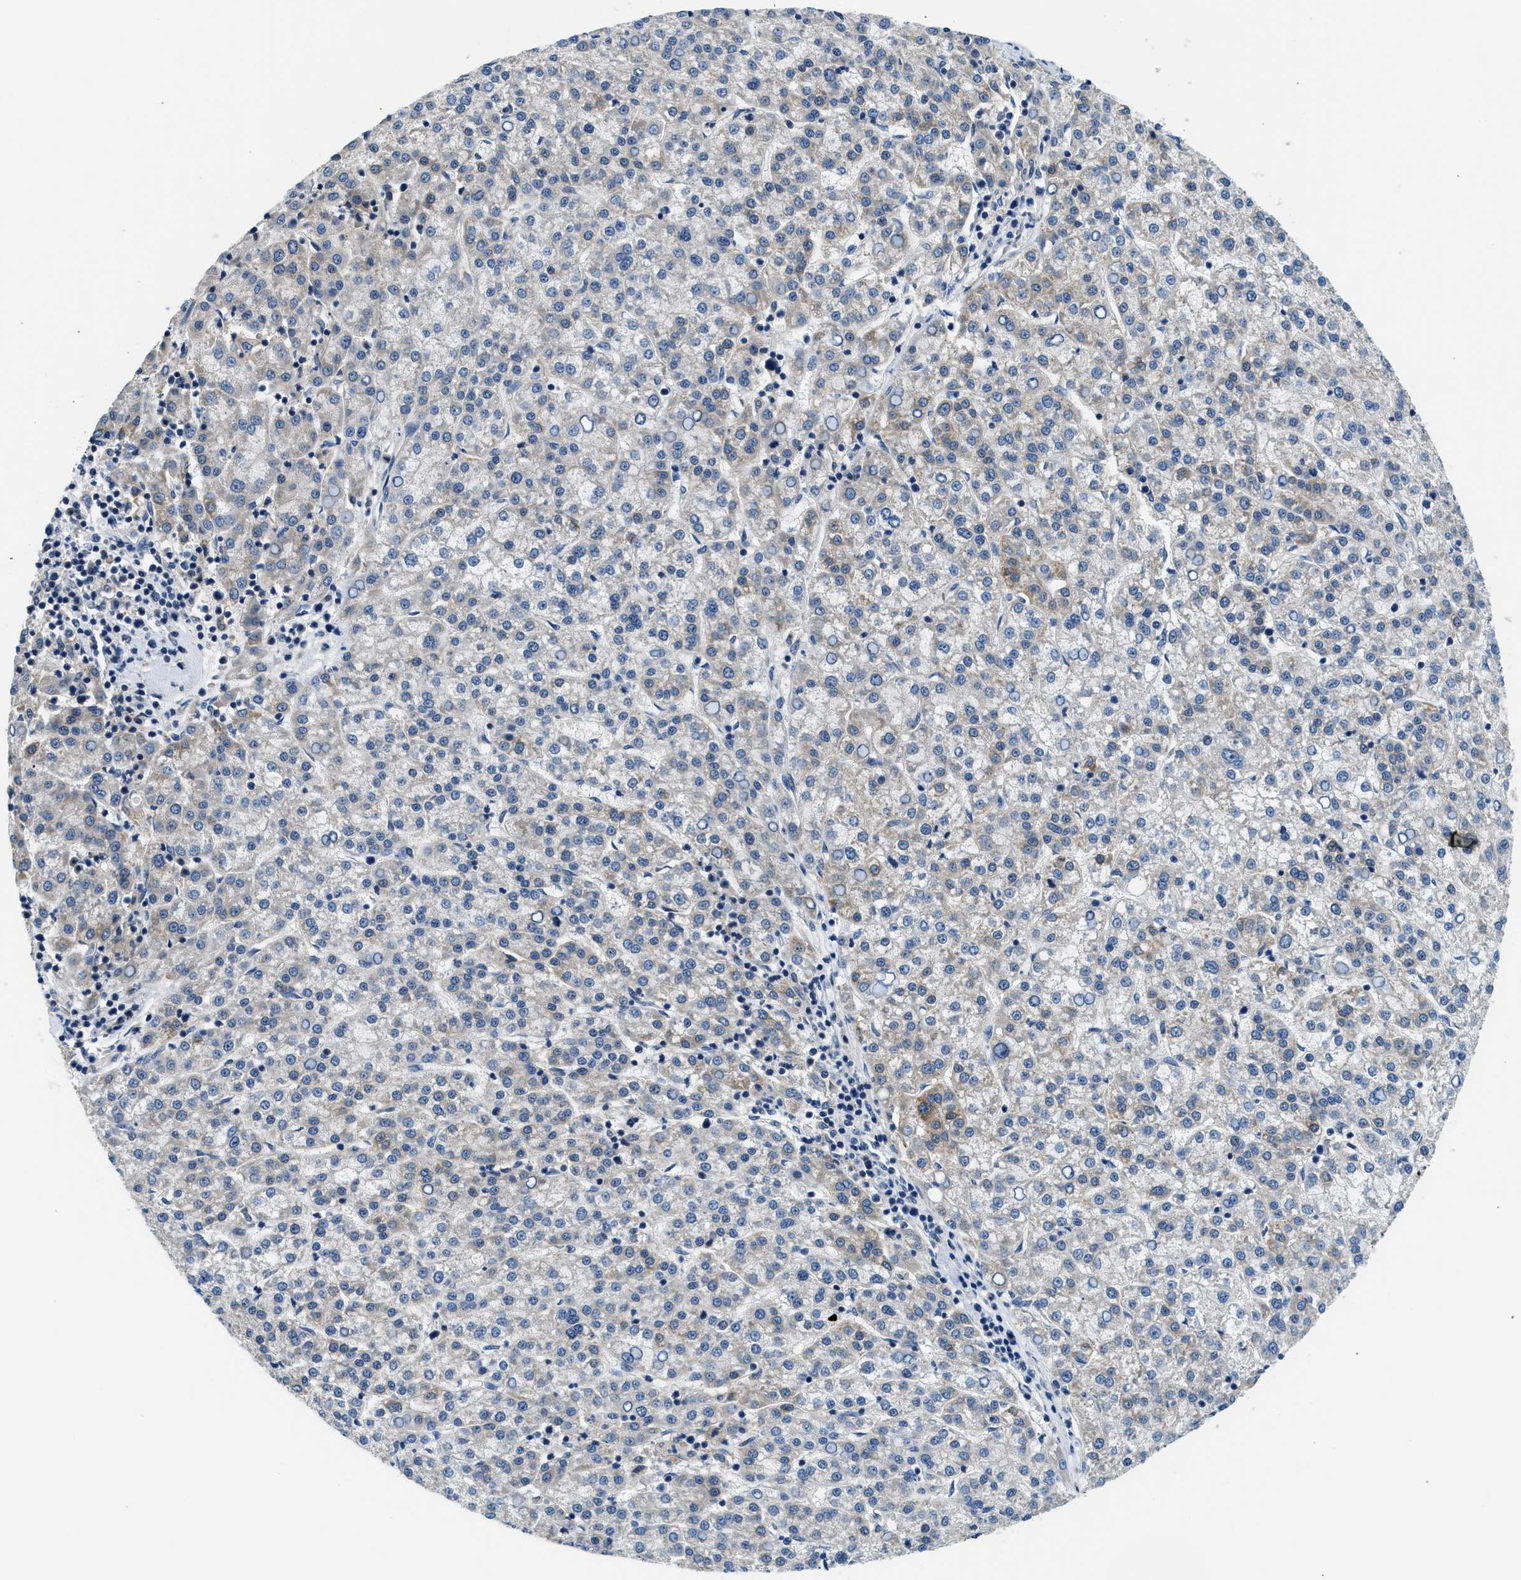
{"staining": {"intensity": "moderate", "quantity": "<25%", "location": "cytoplasmic/membranous"}, "tissue": "liver cancer", "cell_type": "Tumor cells", "image_type": "cancer", "snomed": [{"axis": "morphology", "description": "Carcinoma, Hepatocellular, NOS"}, {"axis": "topography", "description": "Liver"}], "caption": "Brown immunohistochemical staining in human liver hepatocellular carcinoma demonstrates moderate cytoplasmic/membranous positivity in about <25% of tumor cells.", "gene": "LPIN2", "patient": {"sex": "female", "age": 58}}